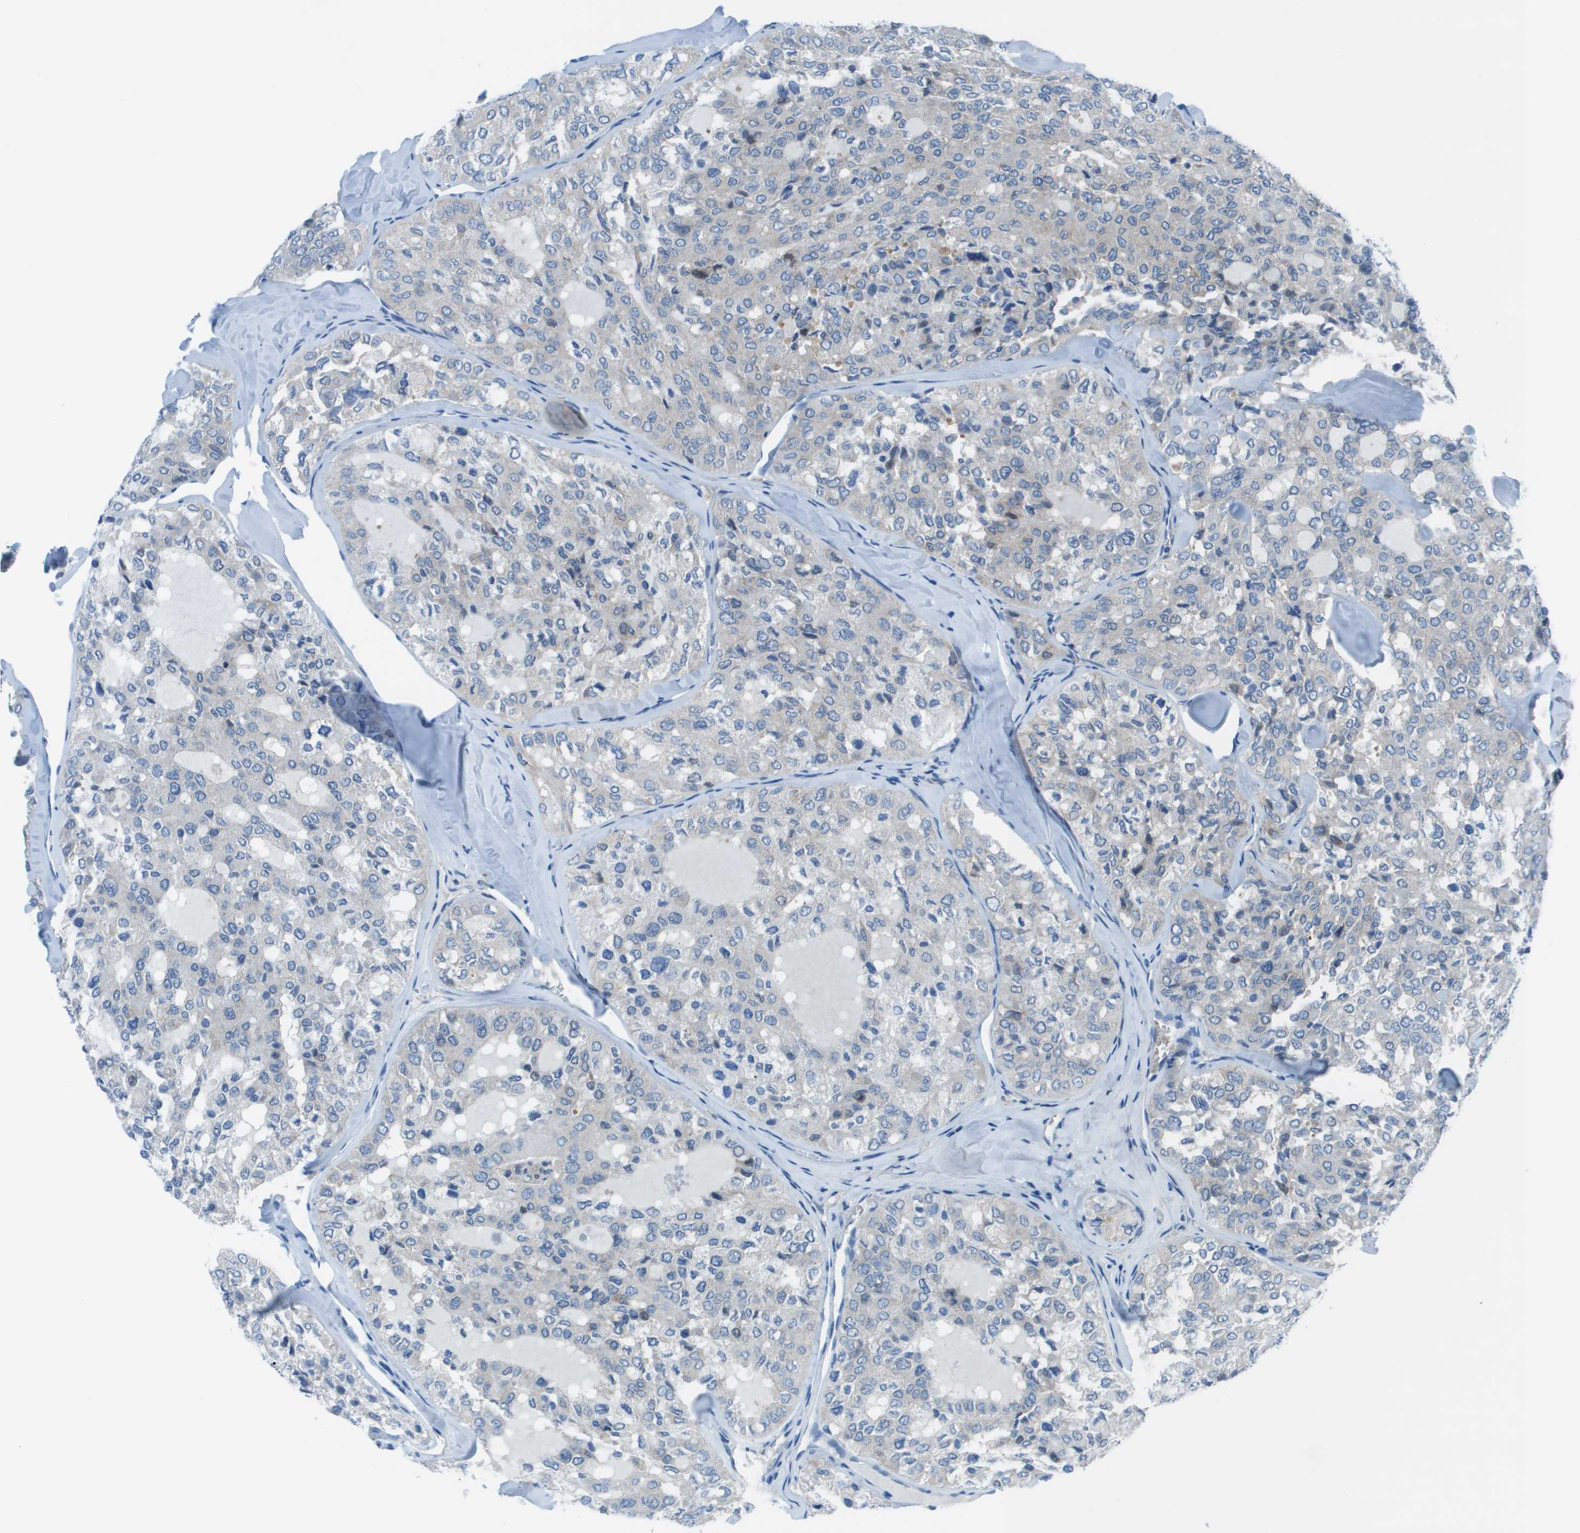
{"staining": {"intensity": "negative", "quantity": "none", "location": "none"}, "tissue": "thyroid cancer", "cell_type": "Tumor cells", "image_type": "cancer", "snomed": [{"axis": "morphology", "description": "Follicular adenoma carcinoma, NOS"}, {"axis": "topography", "description": "Thyroid gland"}], "caption": "The image demonstrates no staining of tumor cells in thyroid cancer (follicular adenoma carcinoma).", "gene": "STIP1", "patient": {"sex": "male", "age": 75}}